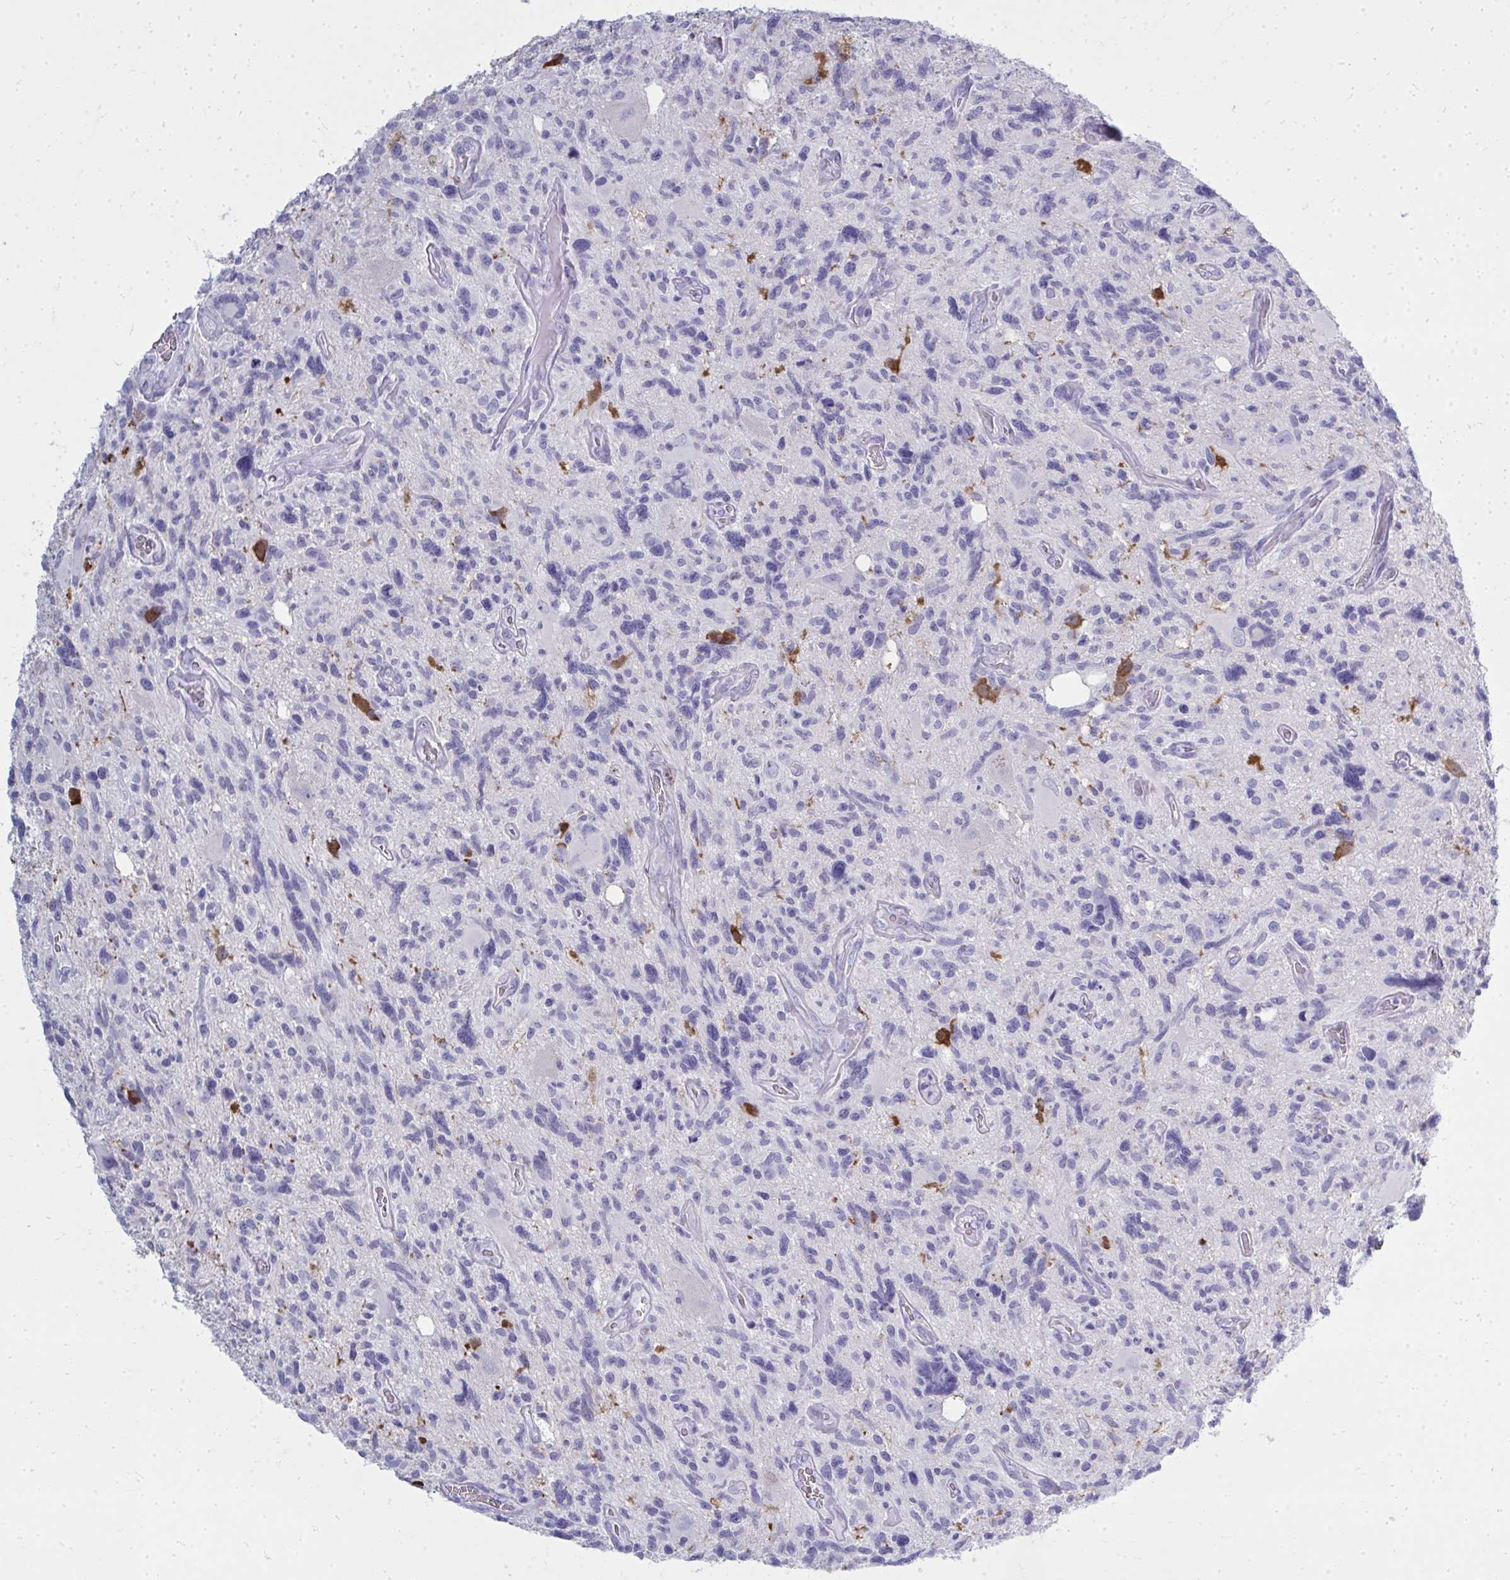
{"staining": {"intensity": "negative", "quantity": "none", "location": "none"}, "tissue": "glioma", "cell_type": "Tumor cells", "image_type": "cancer", "snomed": [{"axis": "morphology", "description": "Glioma, malignant, High grade"}, {"axis": "topography", "description": "Brain"}], "caption": "This image is of glioma stained with immunohistochemistry to label a protein in brown with the nuclei are counter-stained blue. There is no positivity in tumor cells.", "gene": "QDPR", "patient": {"sex": "male", "age": 49}}